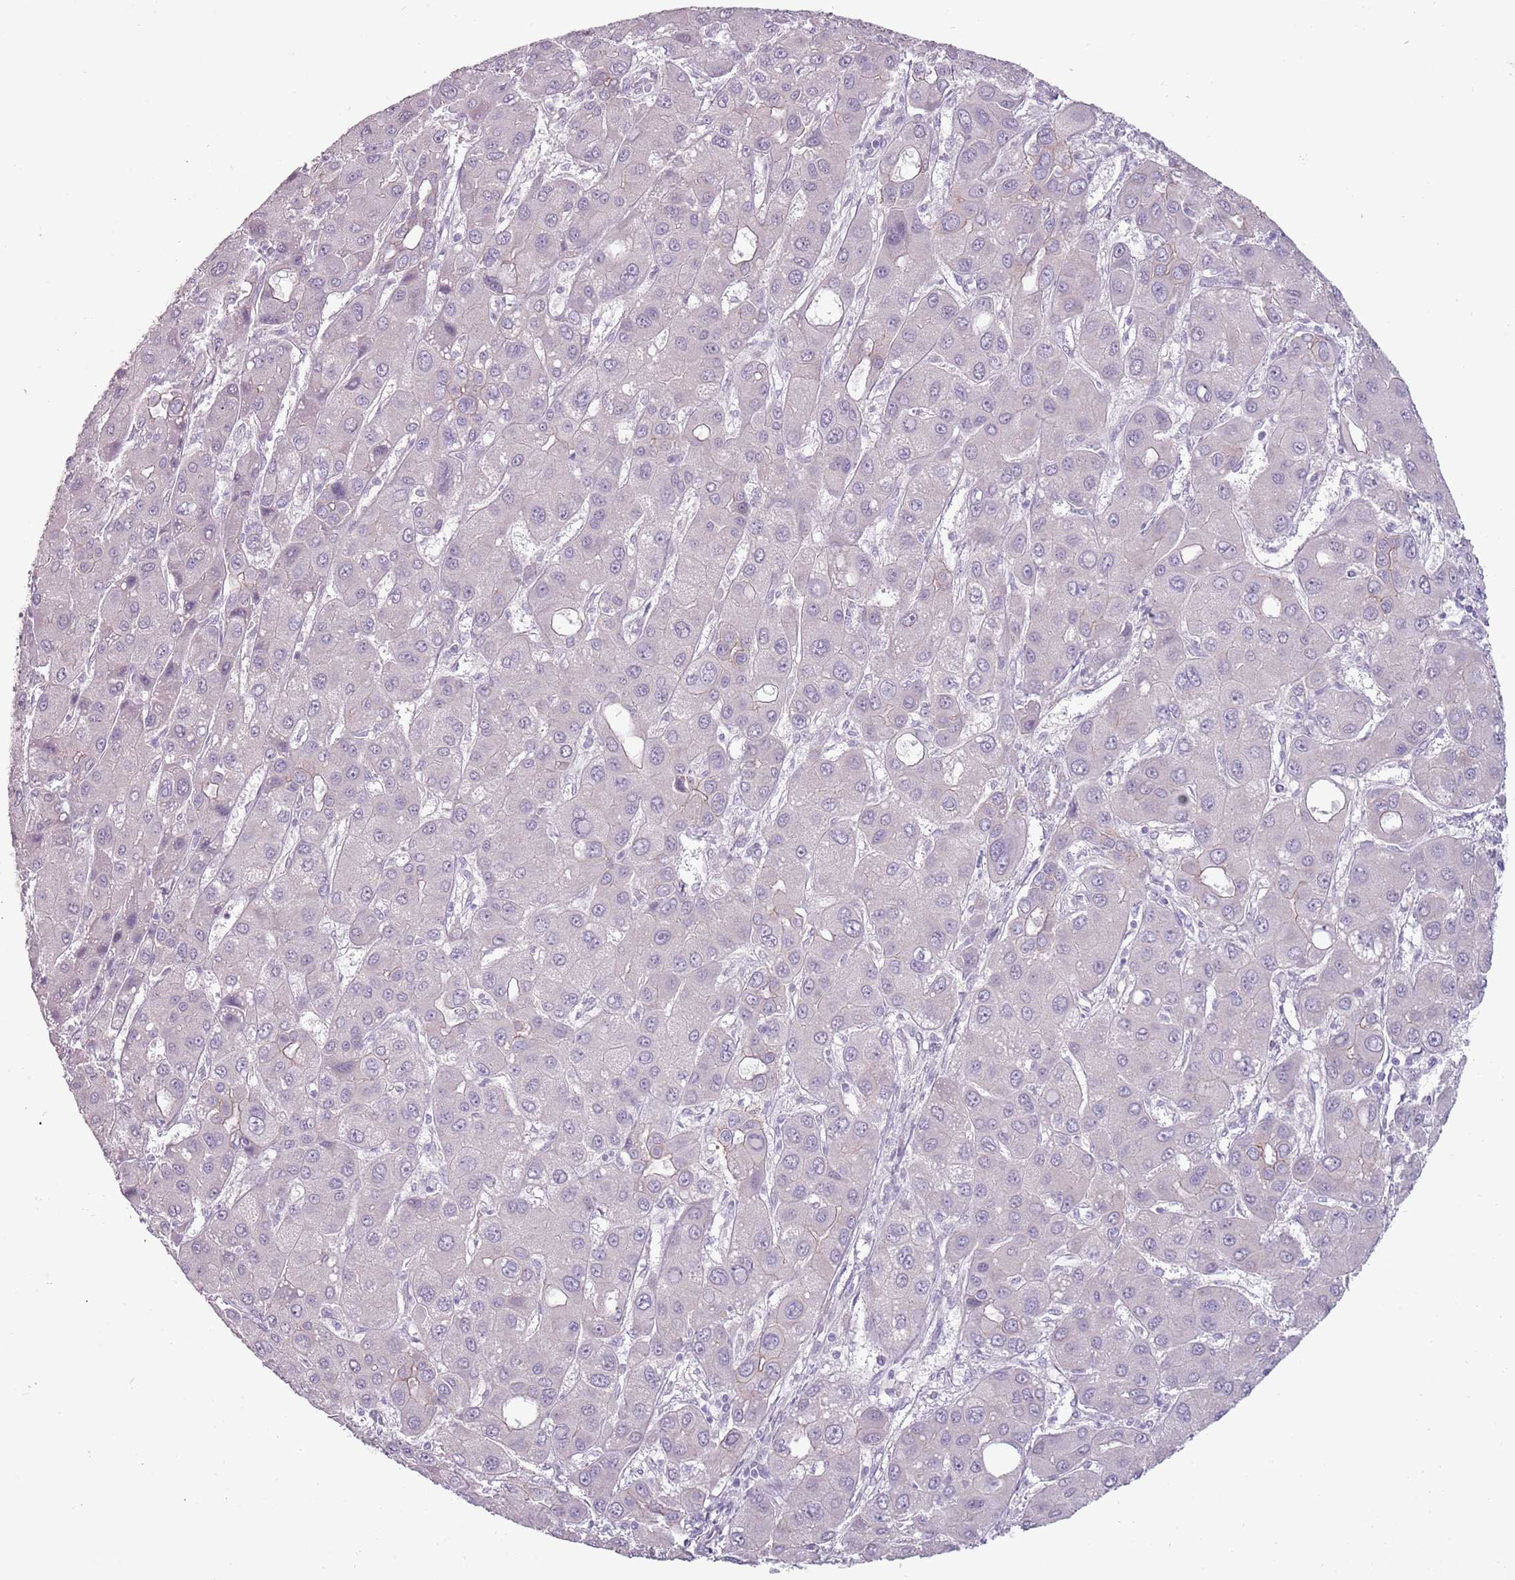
{"staining": {"intensity": "negative", "quantity": "none", "location": "none"}, "tissue": "liver cancer", "cell_type": "Tumor cells", "image_type": "cancer", "snomed": [{"axis": "morphology", "description": "Carcinoma, Hepatocellular, NOS"}, {"axis": "topography", "description": "Liver"}], "caption": "Tumor cells are negative for protein expression in human liver hepatocellular carcinoma. The staining was performed using DAB to visualize the protein expression in brown, while the nuclei were stained in blue with hematoxylin (Magnification: 20x).", "gene": "RFX2", "patient": {"sex": "male", "age": 55}}